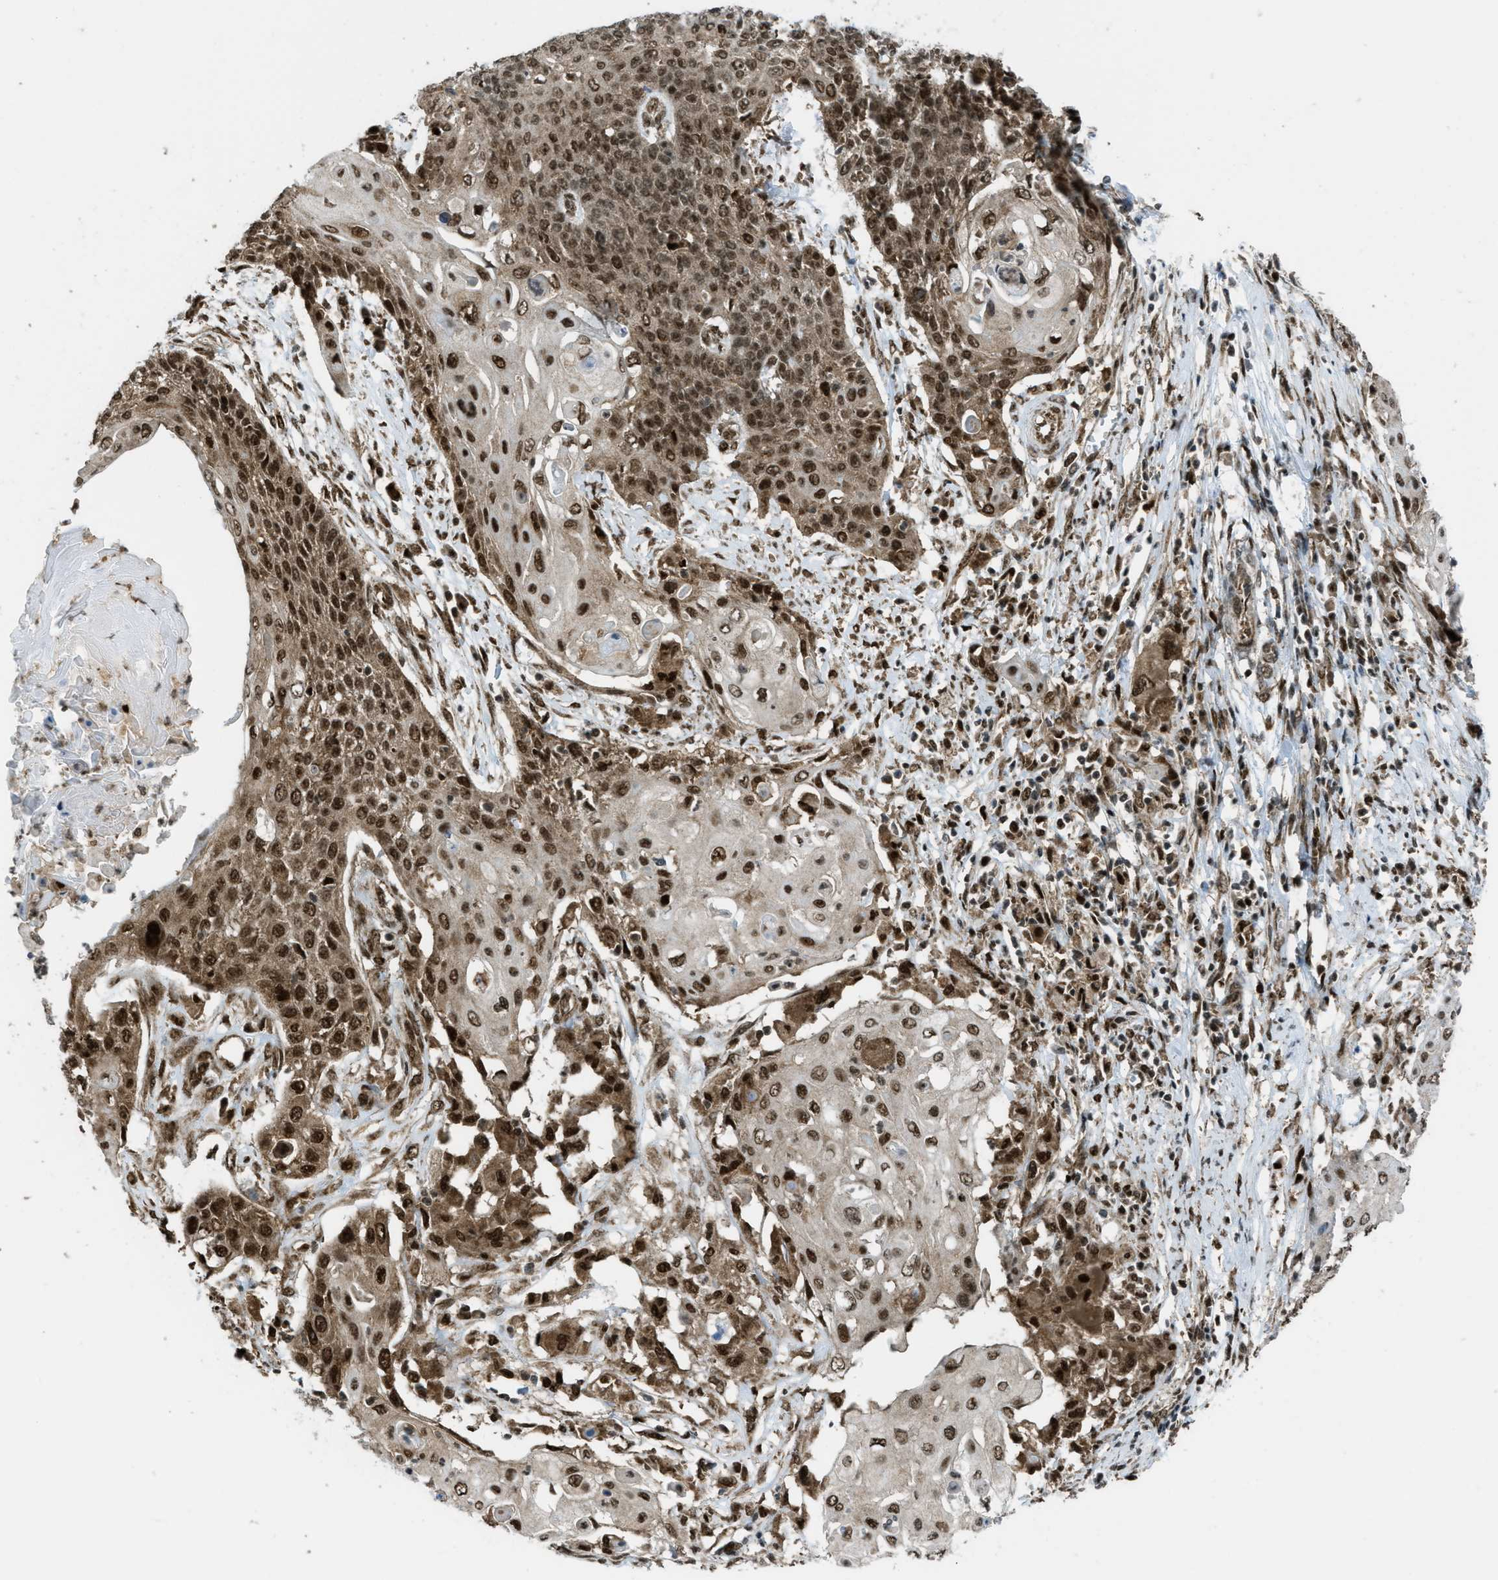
{"staining": {"intensity": "strong", "quantity": ">75%", "location": "nuclear"}, "tissue": "cervical cancer", "cell_type": "Tumor cells", "image_type": "cancer", "snomed": [{"axis": "morphology", "description": "Squamous cell carcinoma, NOS"}, {"axis": "topography", "description": "Cervix"}], "caption": "Protein staining by immunohistochemistry exhibits strong nuclear expression in approximately >75% of tumor cells in cervical cancer.", "gene": "TNPO1", "patient": {"sex": "female", "age": 39}}